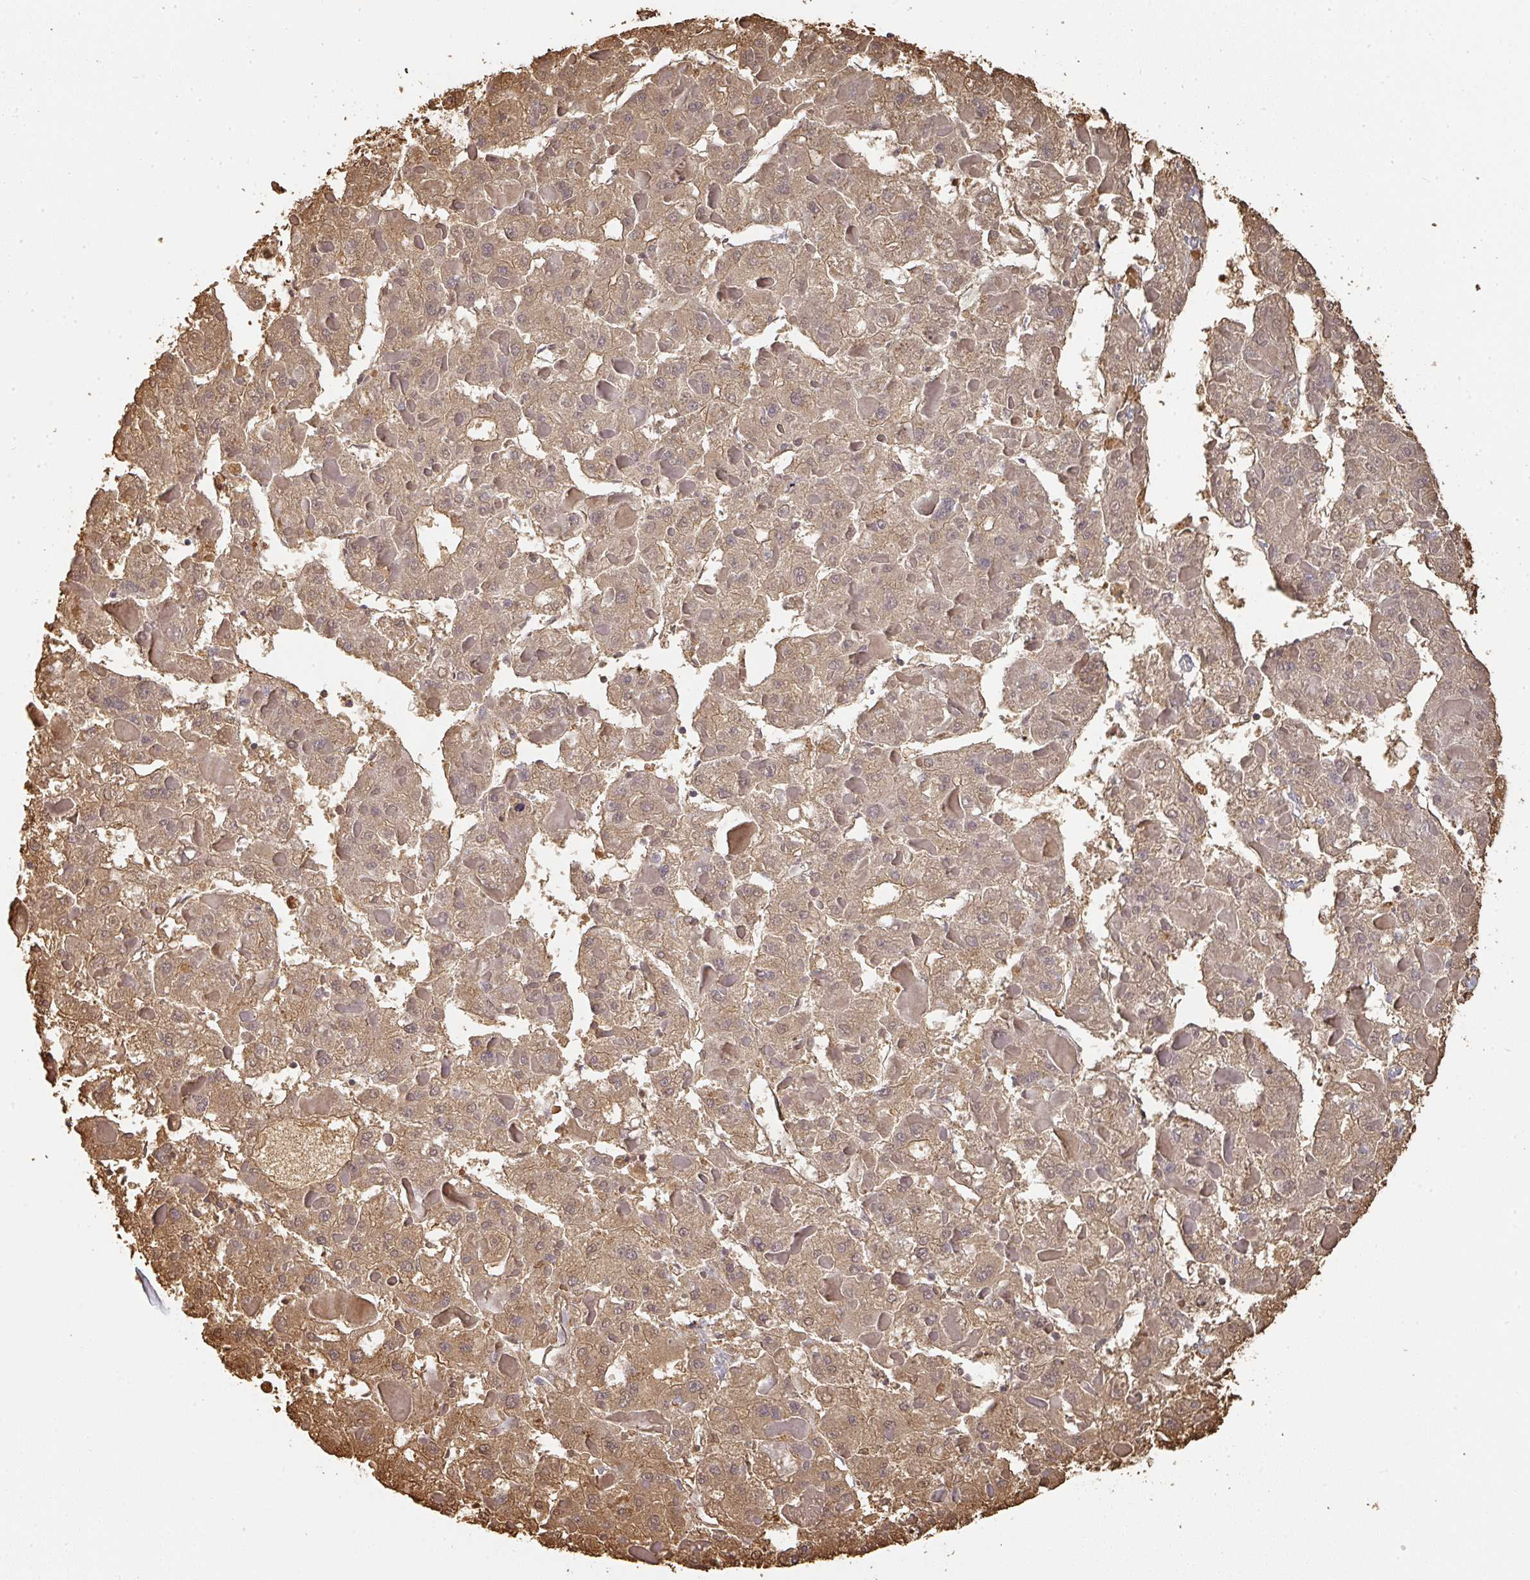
{"staining": {"intensity": "moderate", "quantity": ">75%", "location": "cytoplasmic/membranous,nuclear"}, "tissue": "liver cancer", "cell_type": "Tumor cells", "image_type": "cancer", "snomed": [{"axis": "morphology", "description": "Carcinoma, Hepatocellular, NOS"}, {"axis": "topography", "description": "Liver"}], "caption": "Immunohistochemical staining of liver cancer shows medium levels of moderate cytoplasmic/membranous and nuclear protein positivity in approximately >75% of tumor cells.", "gene": "ALB", "patient": {"sex": "female", "age": 73}}